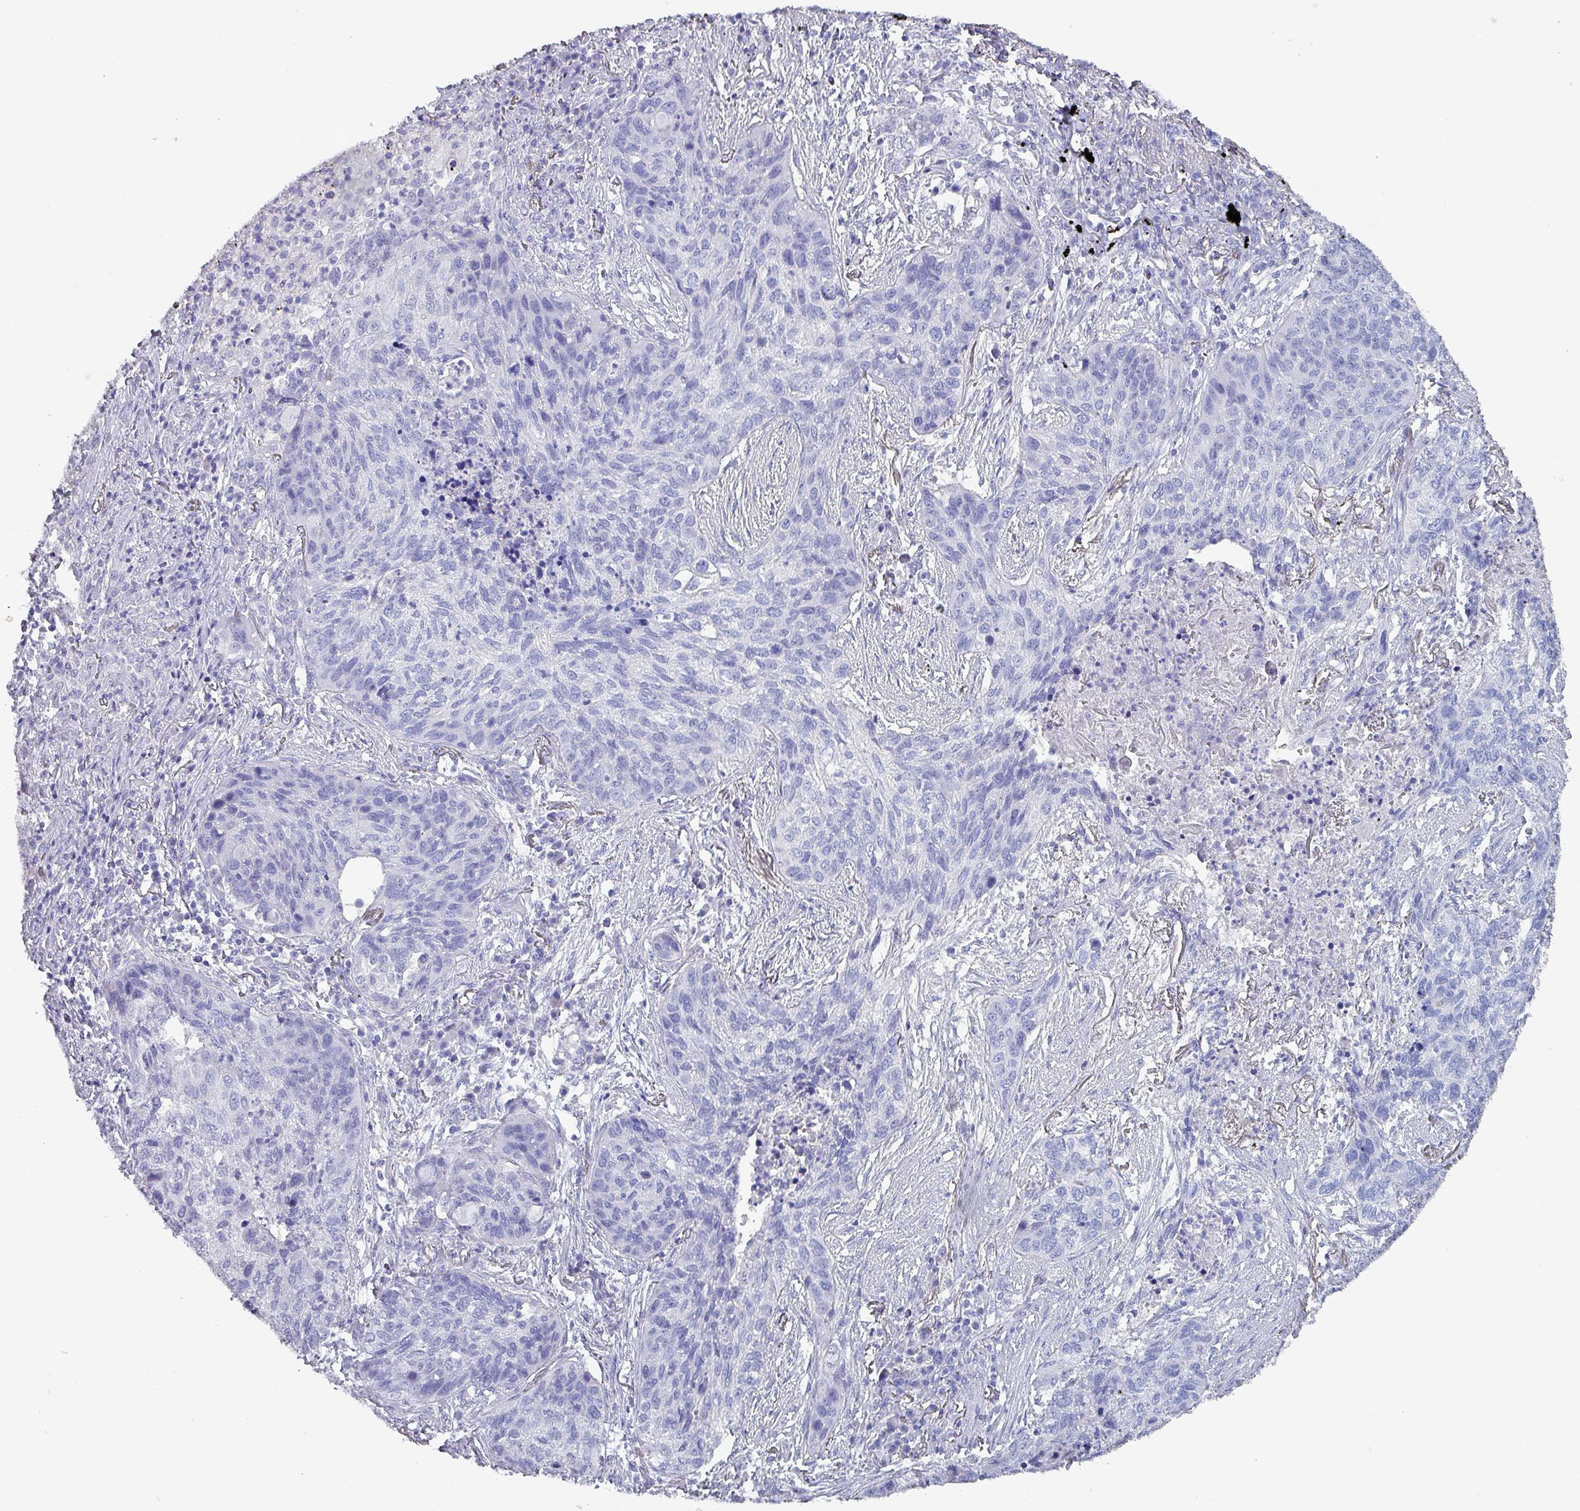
{"staining": {"intensity": "negative", "quantity": "none", "location": "none"}, "tissue": "lung cancer", "cell_type": "Tumor cells", "image_type": "cancer", "snomed": [{"axis": "morphology", "description": "Squamous cell carcinoma, NOS"}, {"axis": "topography", "description": "Lung"}], "caption": "DAB immunohistochemical staining of human lung cancer (squamous cell carcinoma) exhibits no significant staining in tumor cells. (Stains: DAB immunohistochemistry with hematoxylin counter stain, Microscopy: brightfield microscopy at high magnification).", "gene": "INS-IGF2", "patient": {"sex": "female", "age": 63}}